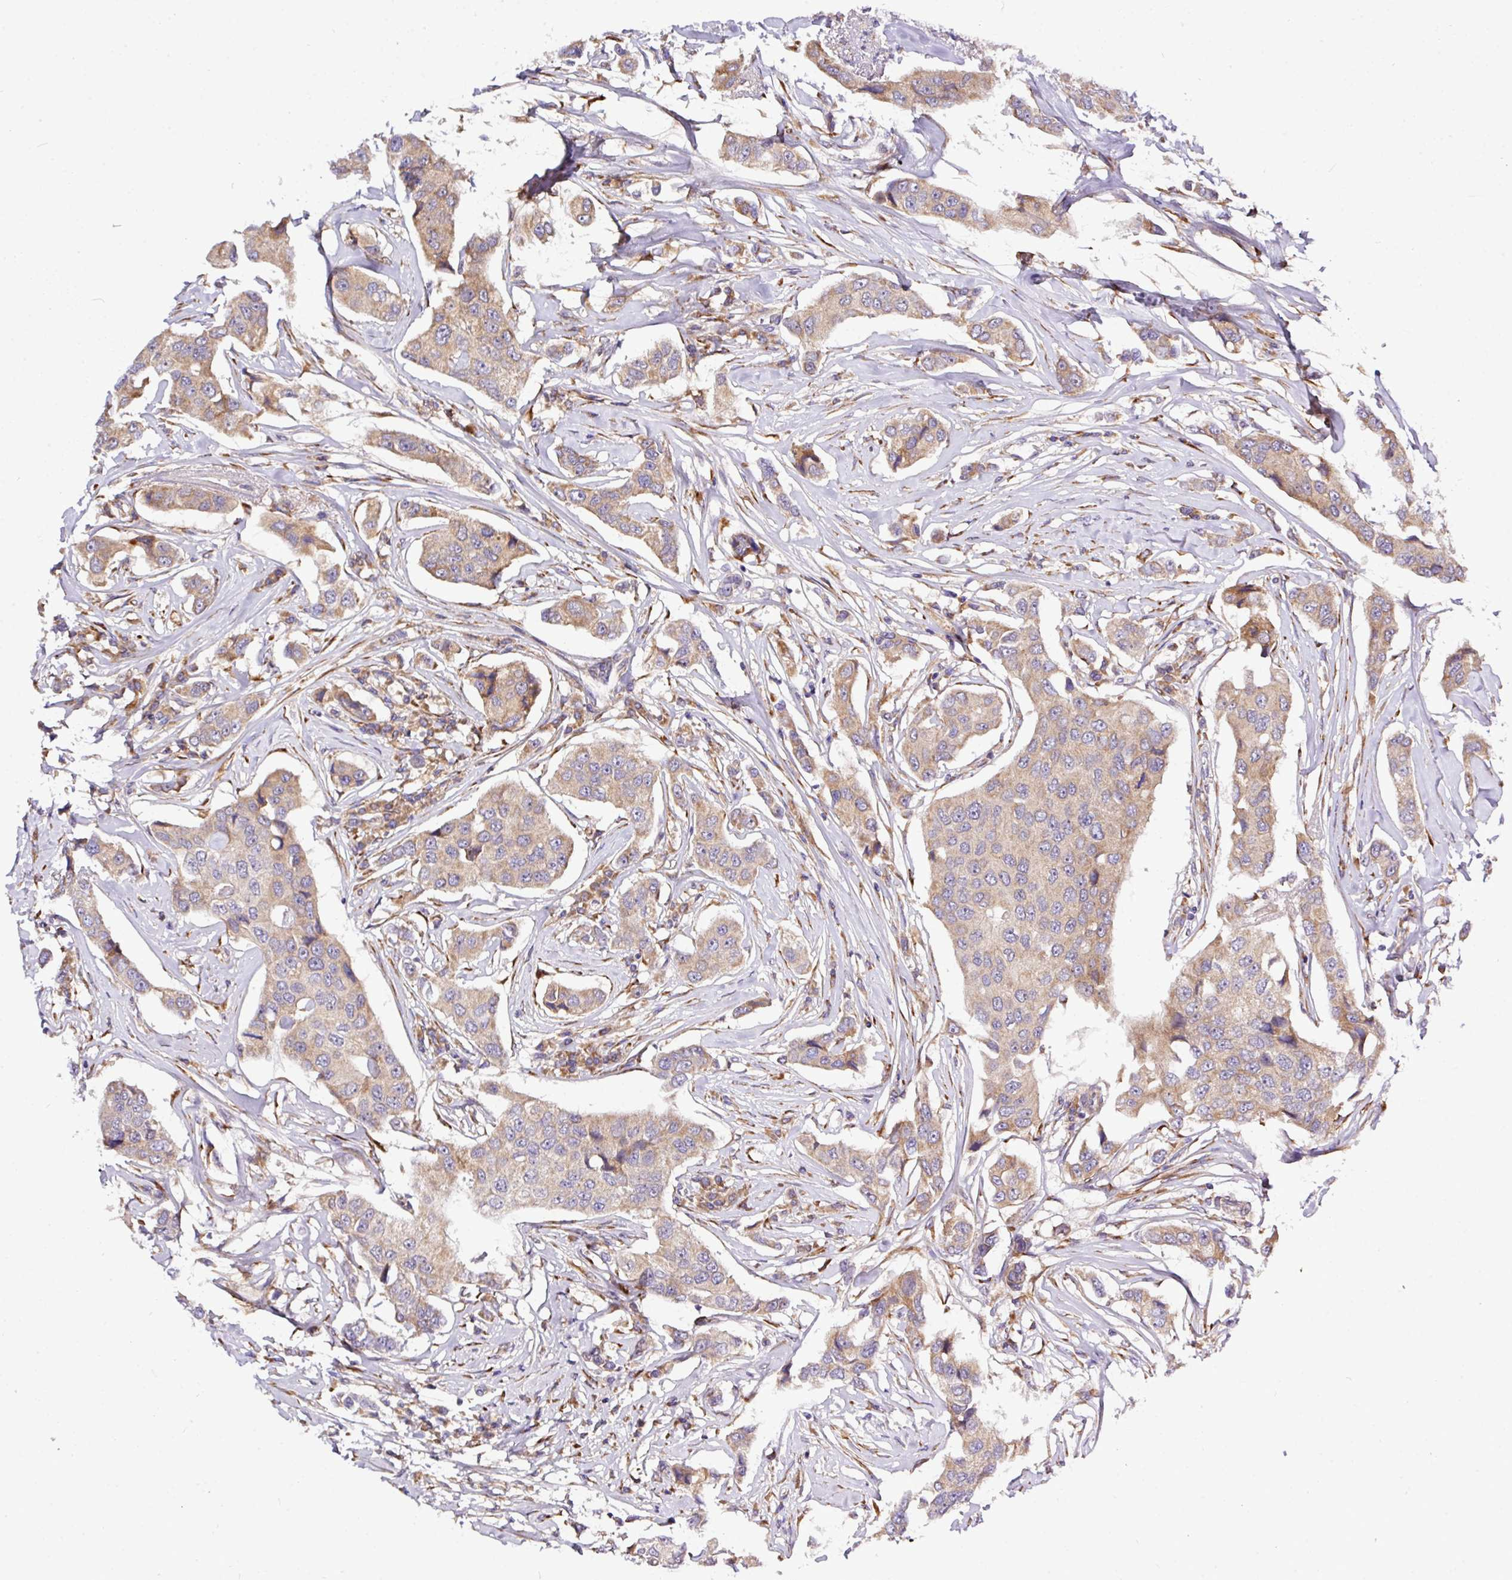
{"staining": {"intensity": "weak", "quantity": "25%-75%", "location": "cytoplasmic/membranous"}, "tissue": "breast cancer", "cell_type": "Tumor cells", "image_type": "cancer", "snomed": [{"axis": "morphology", "description": "Duct carcinoma"}, {"axis": "topography", "description": "Breast"}], "caption": "A brown stain highlights weak cytoplasmic/membranous positivity of a protein in invasive ductal carcinoma (breast) tumor cells. Nuclei are stained in blue.", "gene": "TM2D2", "patient": {"sex": "female", "age": 80}}